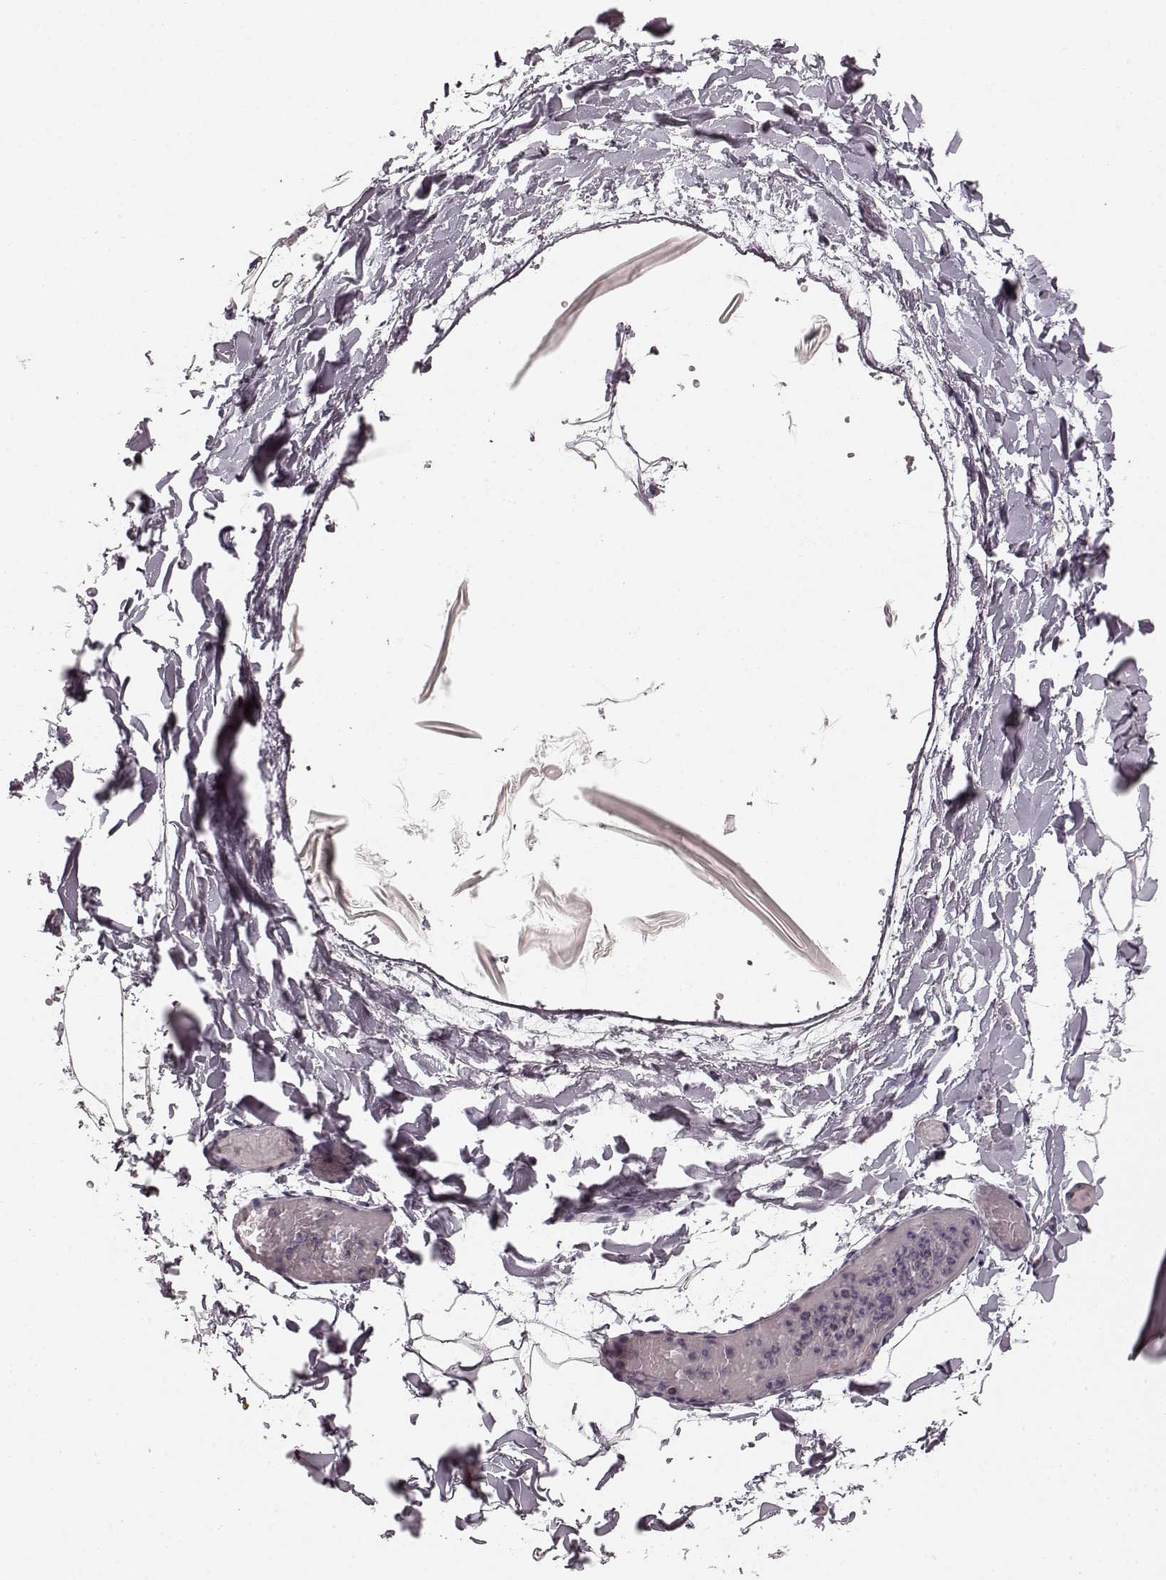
{"staining": {"intensity": "negative", "quantity": "none", "location": "none"}, "tissue": "adipose tissue", "cell_type": "Adipocytes", "image_type": "normal", "snomed": [{"axis": "morphology", "description": "Normal tissue, NOS"}, {"axis": "topography", "description": "Gallbladder"}, {"axis": "topography", "description": "Peripheral nerve tissue"}], "caption": "Micrograph shows no protein staining in adipocytes of normal adipose tissue. (Immunohistochemistry, brightfield microscopy, high magnification).", "gene": "FAM234B", "patient": {"sex": "female", "age": 45}}